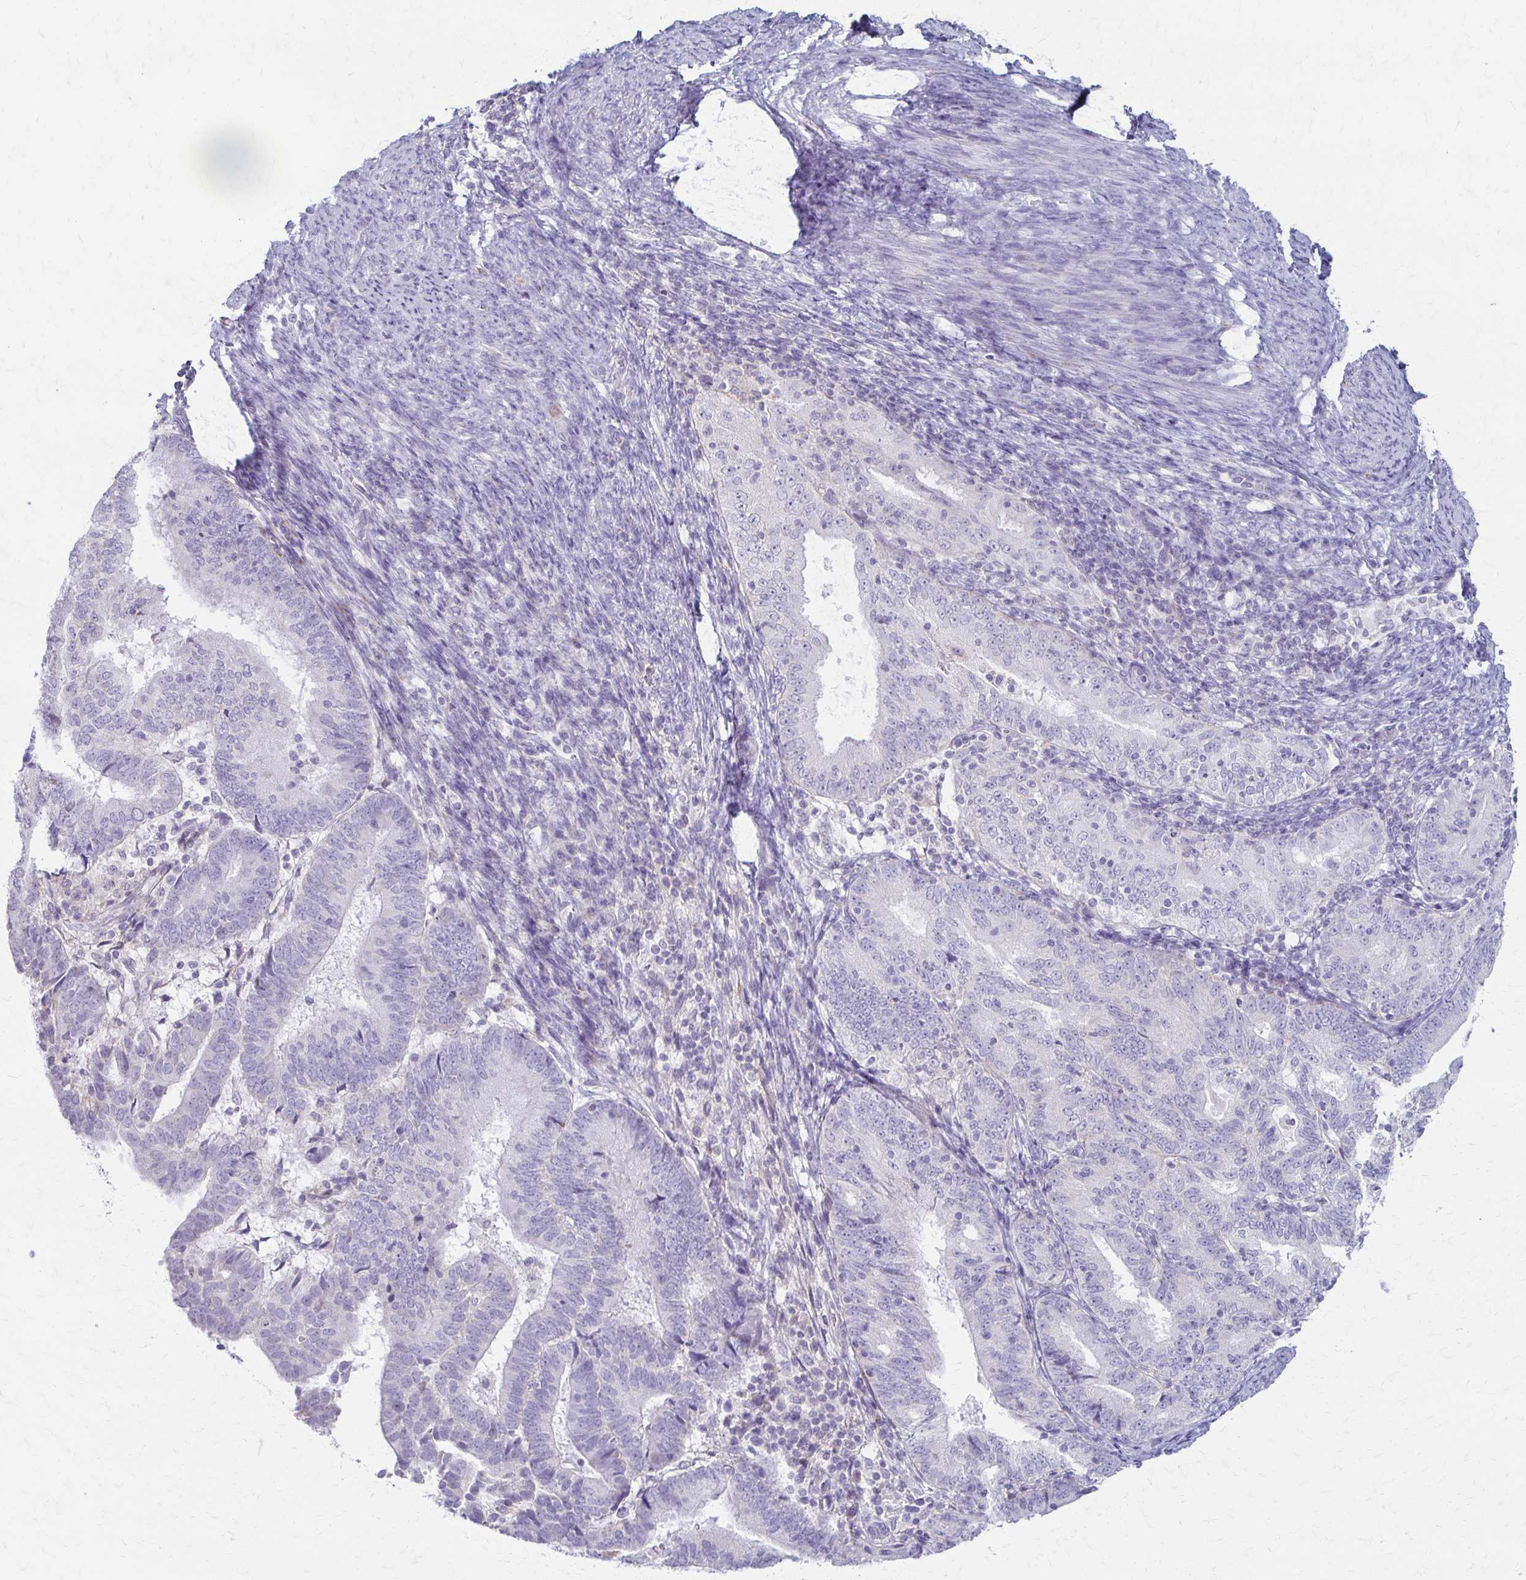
{"staining": {"intensity": "negative", "quantity": "none", "location": "none"}, "tissue": "endometrial cancer", "cell_type": "Tumor cells", "image_type": "cancer", "snomed": [{"axis": "morphology", "description": "Adenocarcinoma, NOS"}, {"axis": "topography", "description": "Endometrium"}], "caption": "This is a micrograph of immunohistochemistry staining of endometrial cancer (adenocarcinoma), which shows no positivity in tumor cells.", "gene": "FCGR2B", "patient": {"sex": "female", "age": 70}}